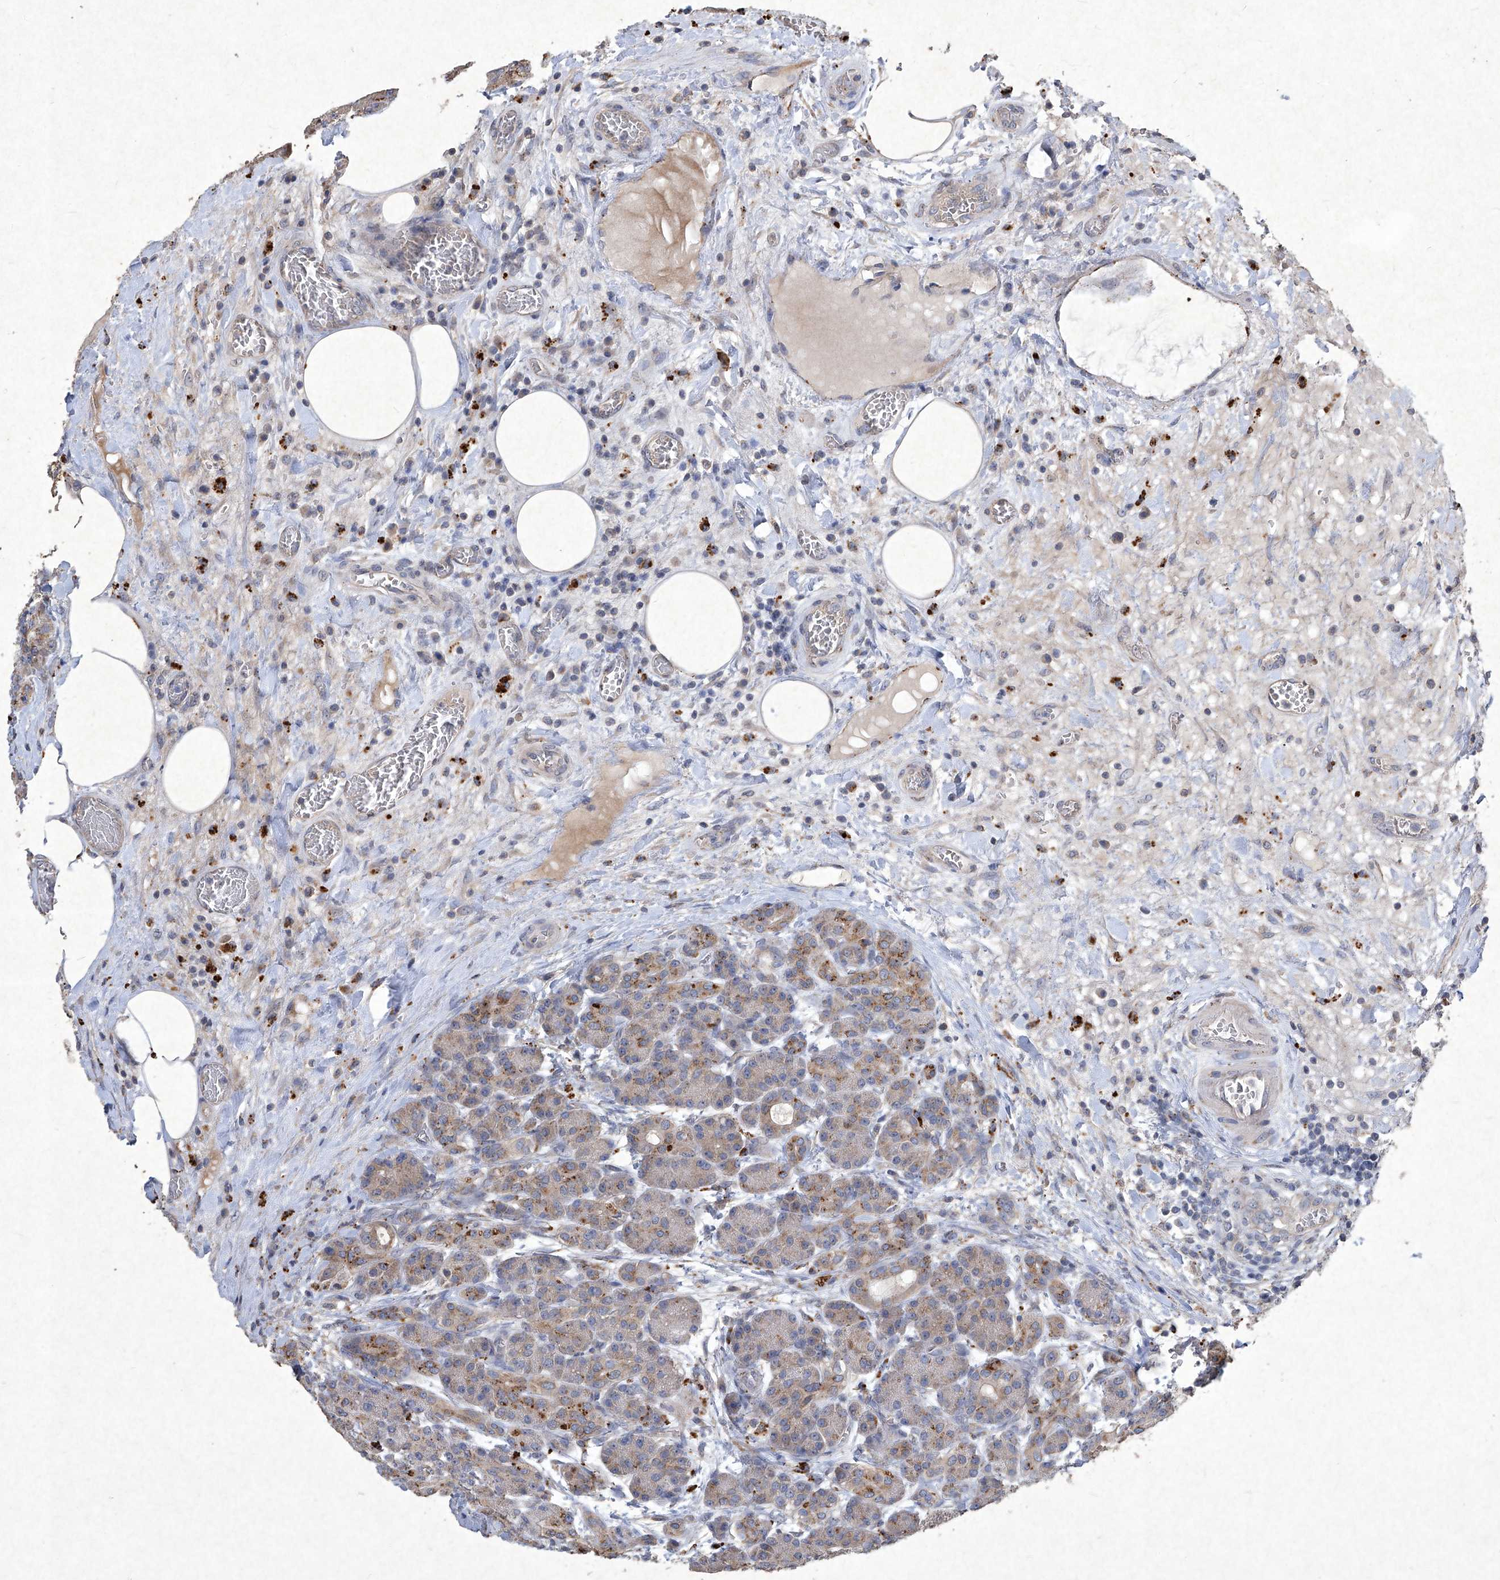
{"staining": {"intensity": "moderate", "quantity": ">75%", "location": "cytoplasmic/membranous"}, "tissue": "pancreas", "cell_type": "Exocrine glandular cells", "image_type": "normal", "snomed": [{"axis": "morphology", "description": "Normal tissue, NOS"}, {"axis": "topography", "description": "Pancreas"}], "caption": "Exocrine glandular cells display medium levels of moderate cytoplasmic/membranous positivity in approximately >75% of cells in unremarkable pancreas.", "gene": "MED16", "patient": {"sex": "male", "age": 63}}